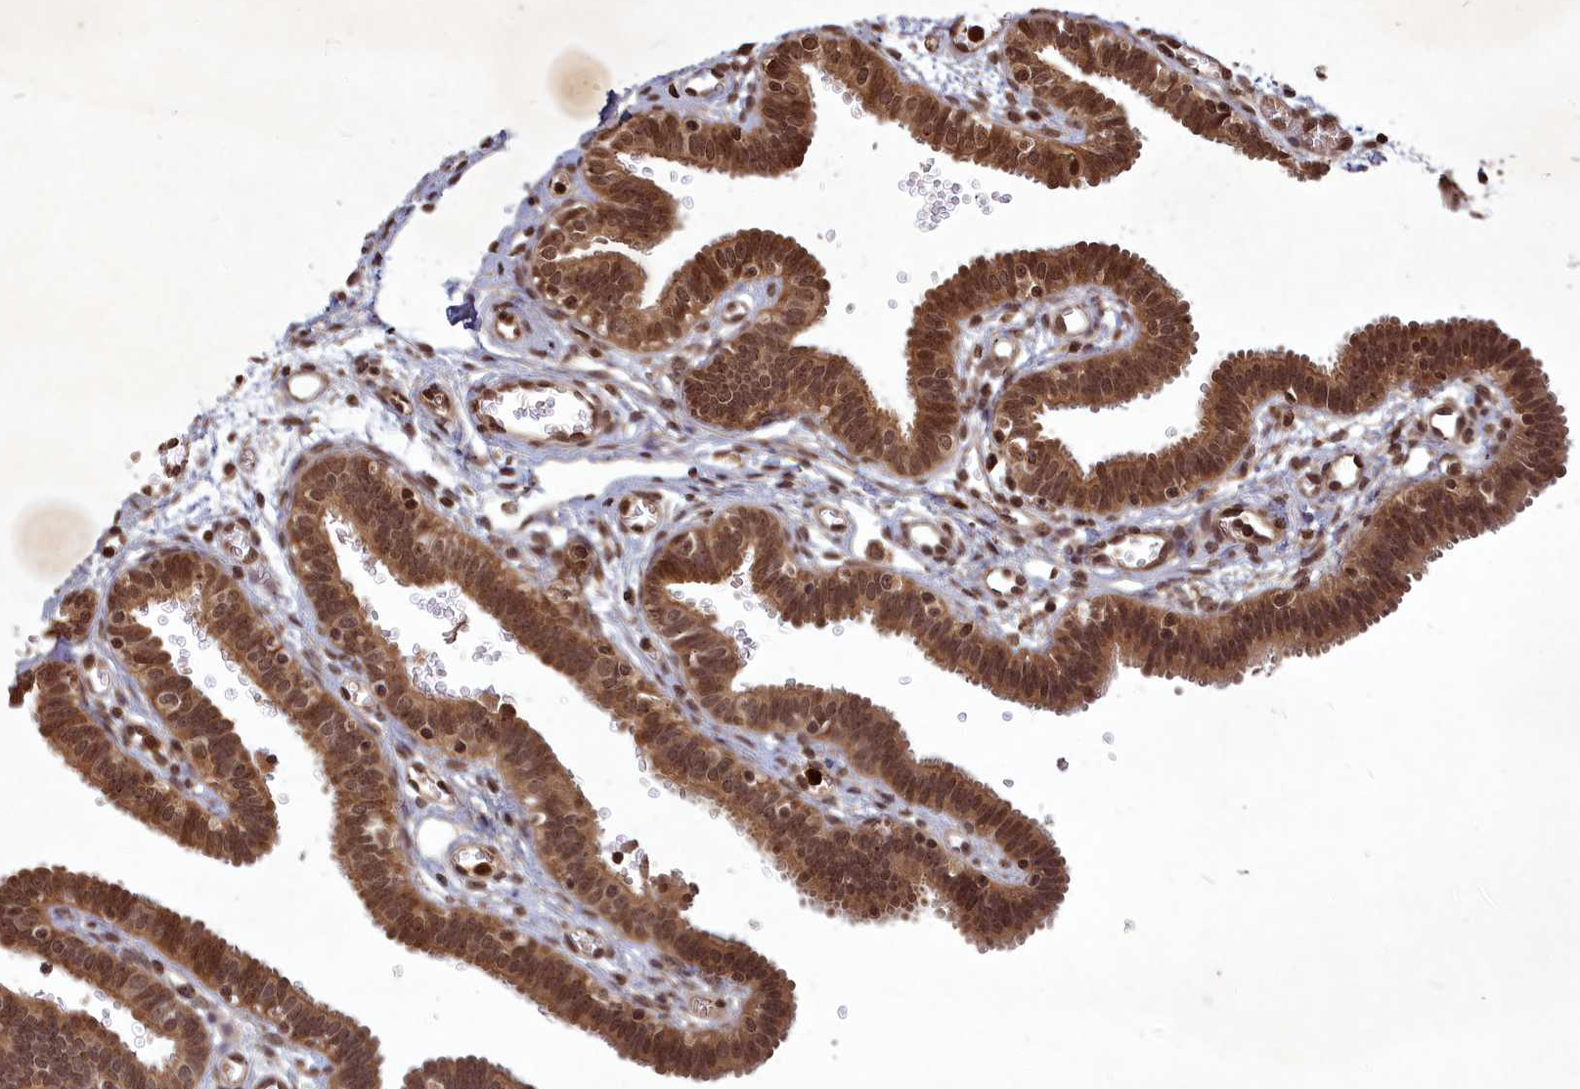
{"staining": {"intensity": "moderate", "quantity": ">75%", "location": "cytoplasmic/membranous,nuclear"}, "tissue": "fallopian tube", "cell_type": "Glandular cells", "image_type": "normal", "snomed": [{"axis": "morphology", "description": "Normal tissue, NOS"}, {"axis": "topography", "description": "Fallopian tube"}, {"axis": "topography", "description": "Placenta"}], "caption": "Protein positivity by immunohistochemistry (IHC) demonstrates moderate cytoplasmic/membranous,nuclear positivity in about >75% of glandular cells in normal fallopian tube. (DAB IHC with brightfield microscopy, high magnification).", "gene": "SRMS", "patient": {"sex": "female", "age": 32}}